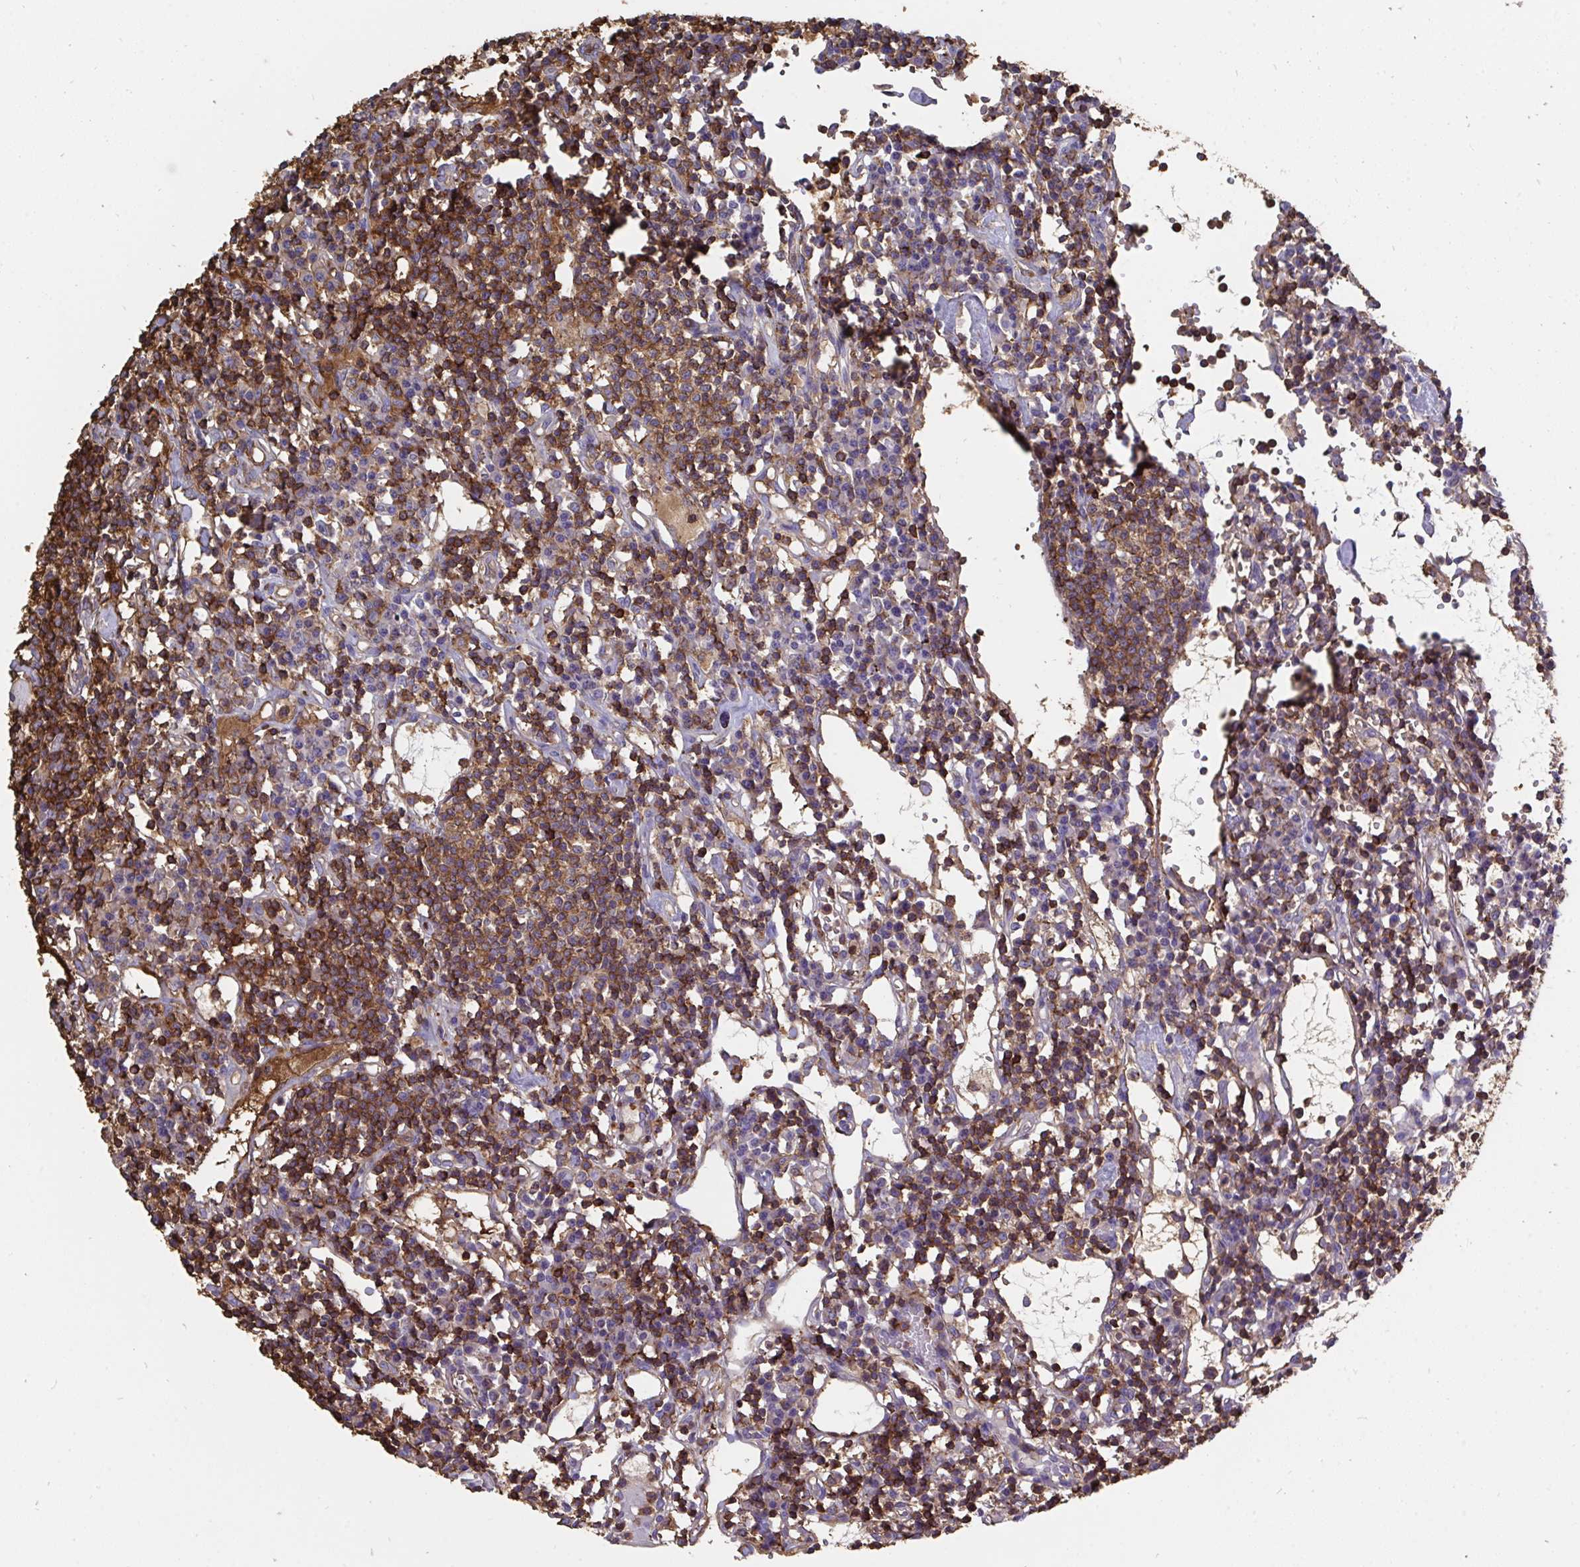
{"staining": {"intensity": "strong", "quantity": "25%-75%", "location": "cytoplasmic/membranous"}, "tissue": "lymph node", "cell_type": "Germinal center cells", "image_type": "normal", "snomed": [{"axis": "morphology", "description": "Normal tissue, NOS"}, {"axis": "topography", "description": "Lymph node"}], "caption": "The immunohistochemical stain highlights strong cytoplasmic/membranous expression in germinal center cells of normal lymph node.", "gene": "CFL1", "patient": {"sex": "female", "age": 78}}